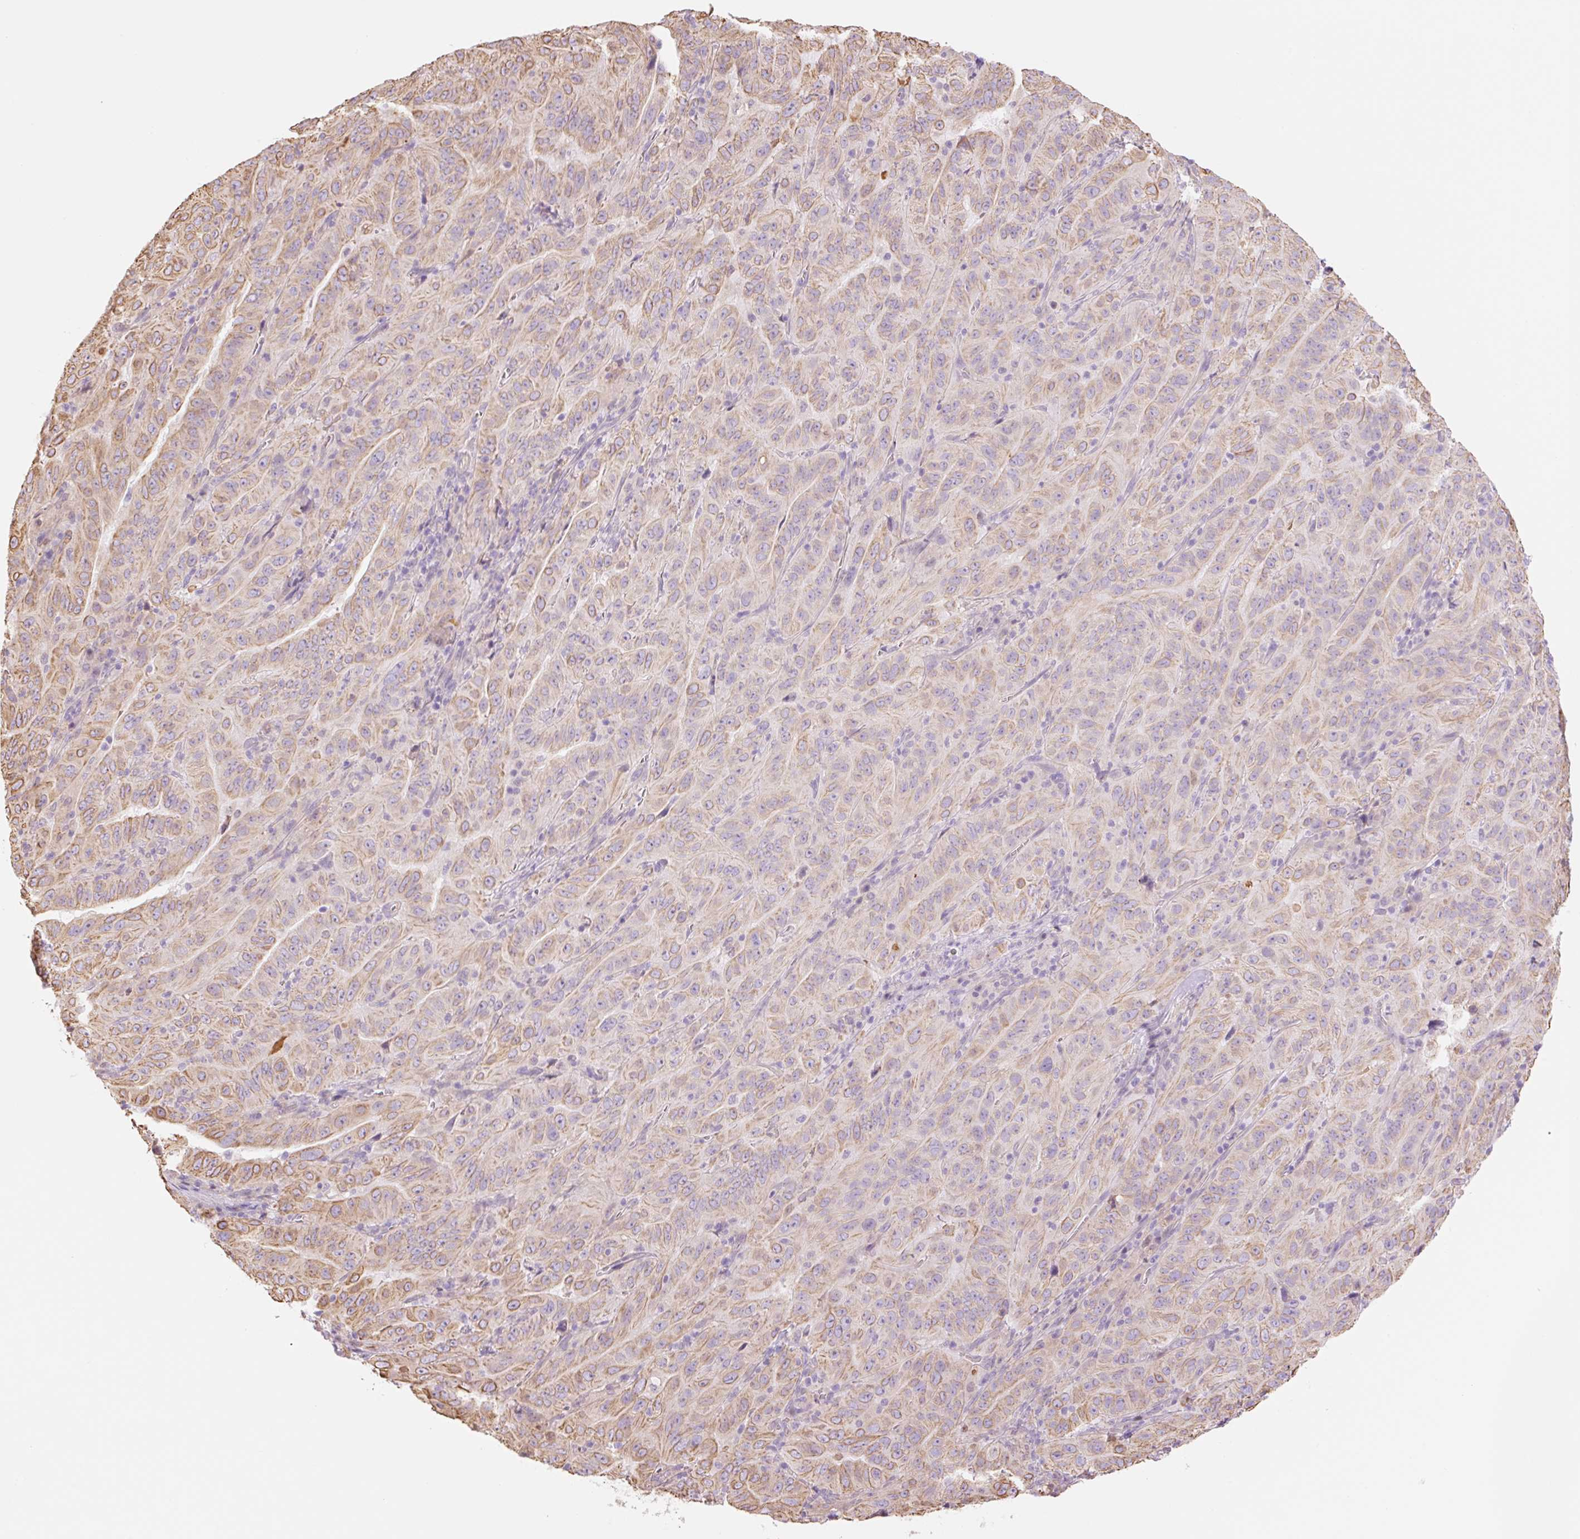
{"staining": {"intensity": "moderate", "quantity": "25%-75%", "location": "cytoplasmic/membranous"}, "tissue": "pancreatic cancer", "cell_type": "Tumor cells", "image_type": "cancer", "snomed": [{"axis": "morphology", "description": "Adenocarcinoma, NOS"}, {"axis": "topography", "description": "Pancreas"}], "caption": "A medium amount of moderate cytoplasmic/membranous expression is appreciated in approximately 25%-75% of tumor cells in pancreatic cancer (adenocarcinoma) tissue.", "gene": "NLRP5", "patient": {"sex": "male", "age": 63}}